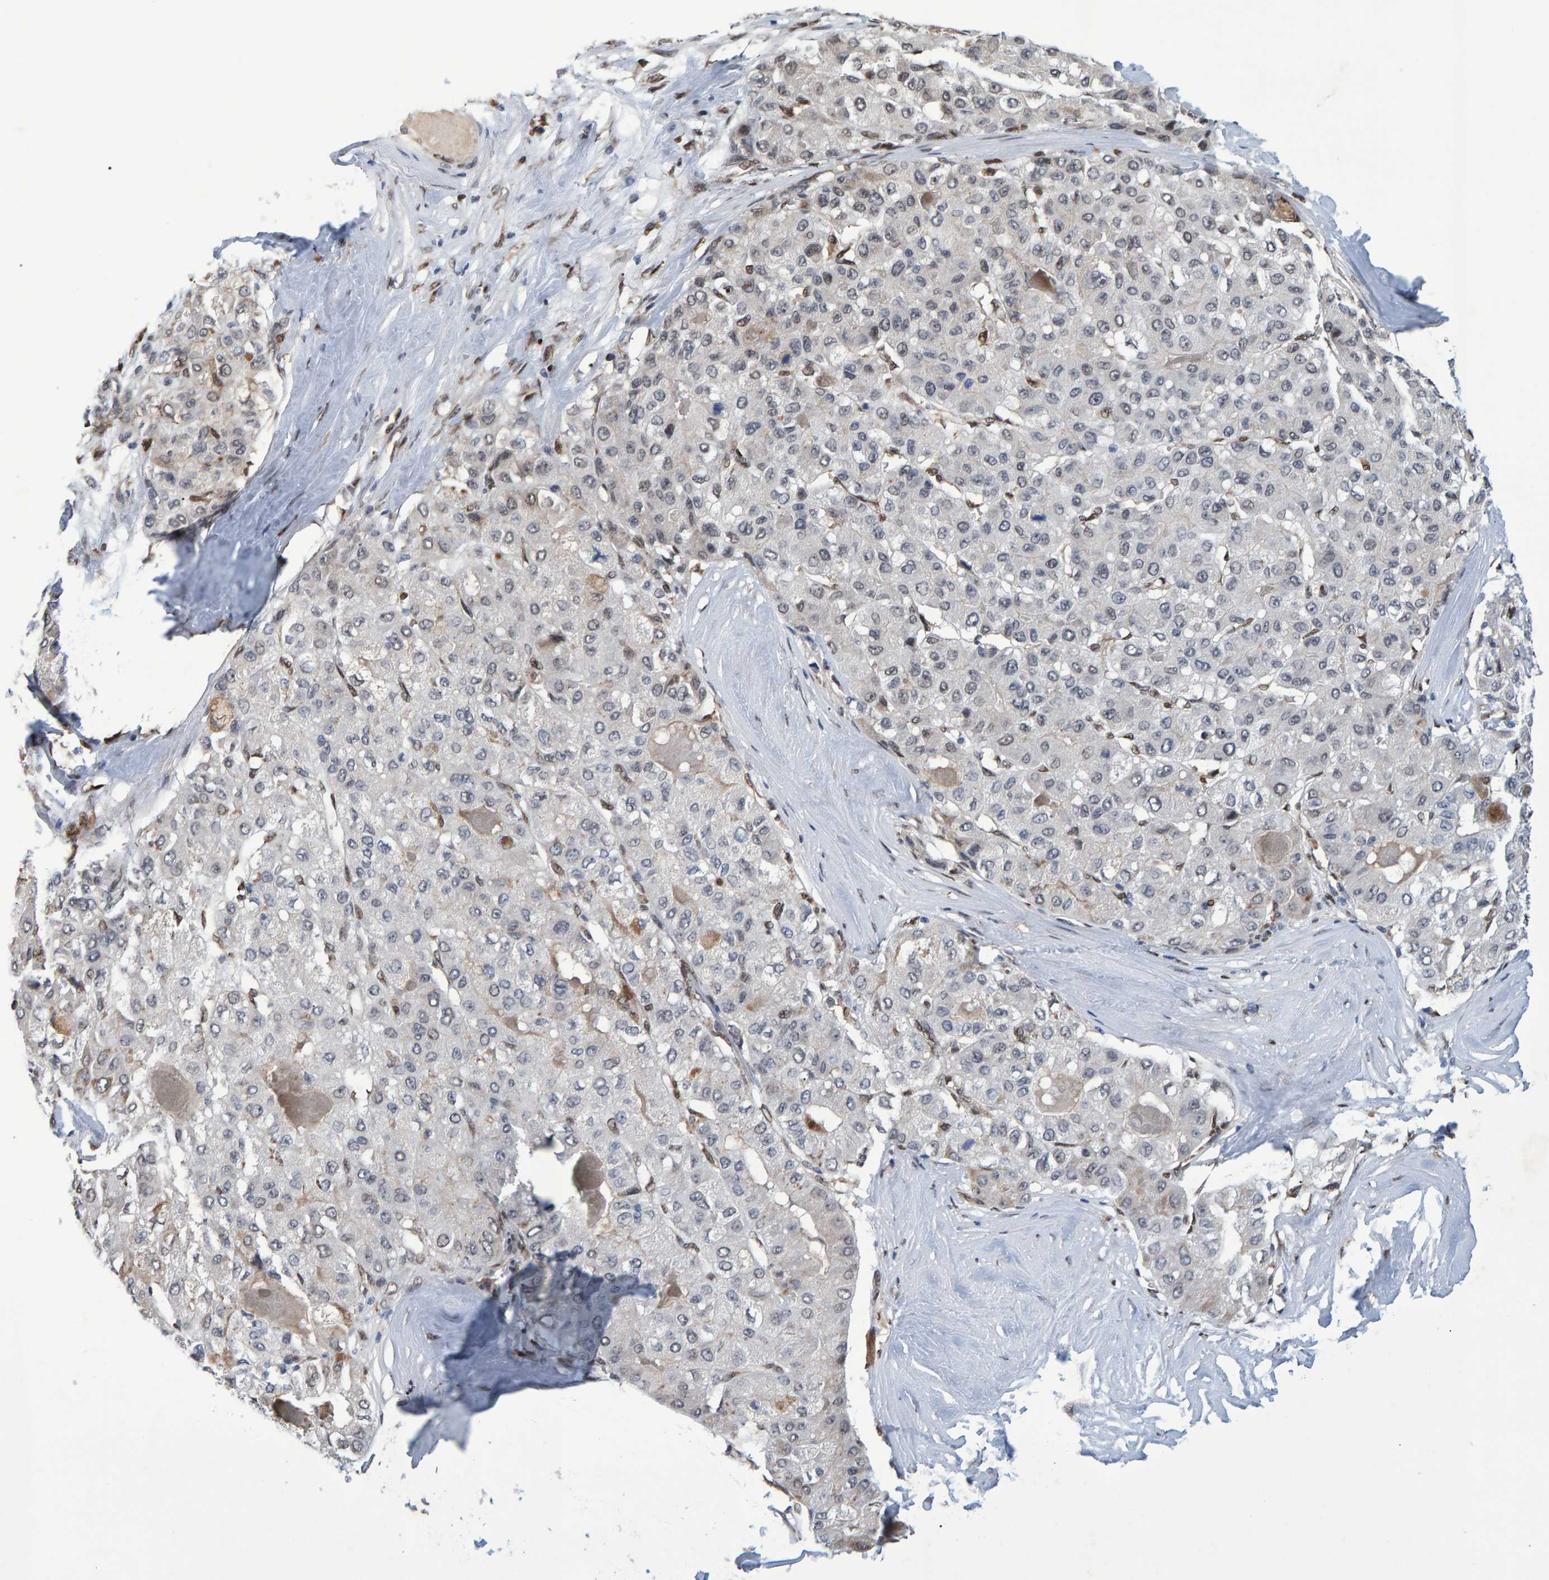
{"staining": {"intensity": "negative", "quantity": "none", "location": "none"}, "tissue": "liver cancer", "cell_type": "Tumor cells", "image_type": "cancer", "snomed": [{"axis": "morphology", "description": "Carcinoma, Hepatocellular, NOS"}, {"axis": "topography", "description": "Liver"}], "caption": "Immunohistochemistry (IHC) image of liver hepatocellular carcinoma stained for a protein (brown), which demonstrates no positivity in tumor cells. (Stains: DAB immunohistochemistry (IHC) with hematoxylin counter stain, Microscopy: brightfield microscopy at high magnification).", "gene": "QKI", "patient": {"sex": "male", "age": 80}}